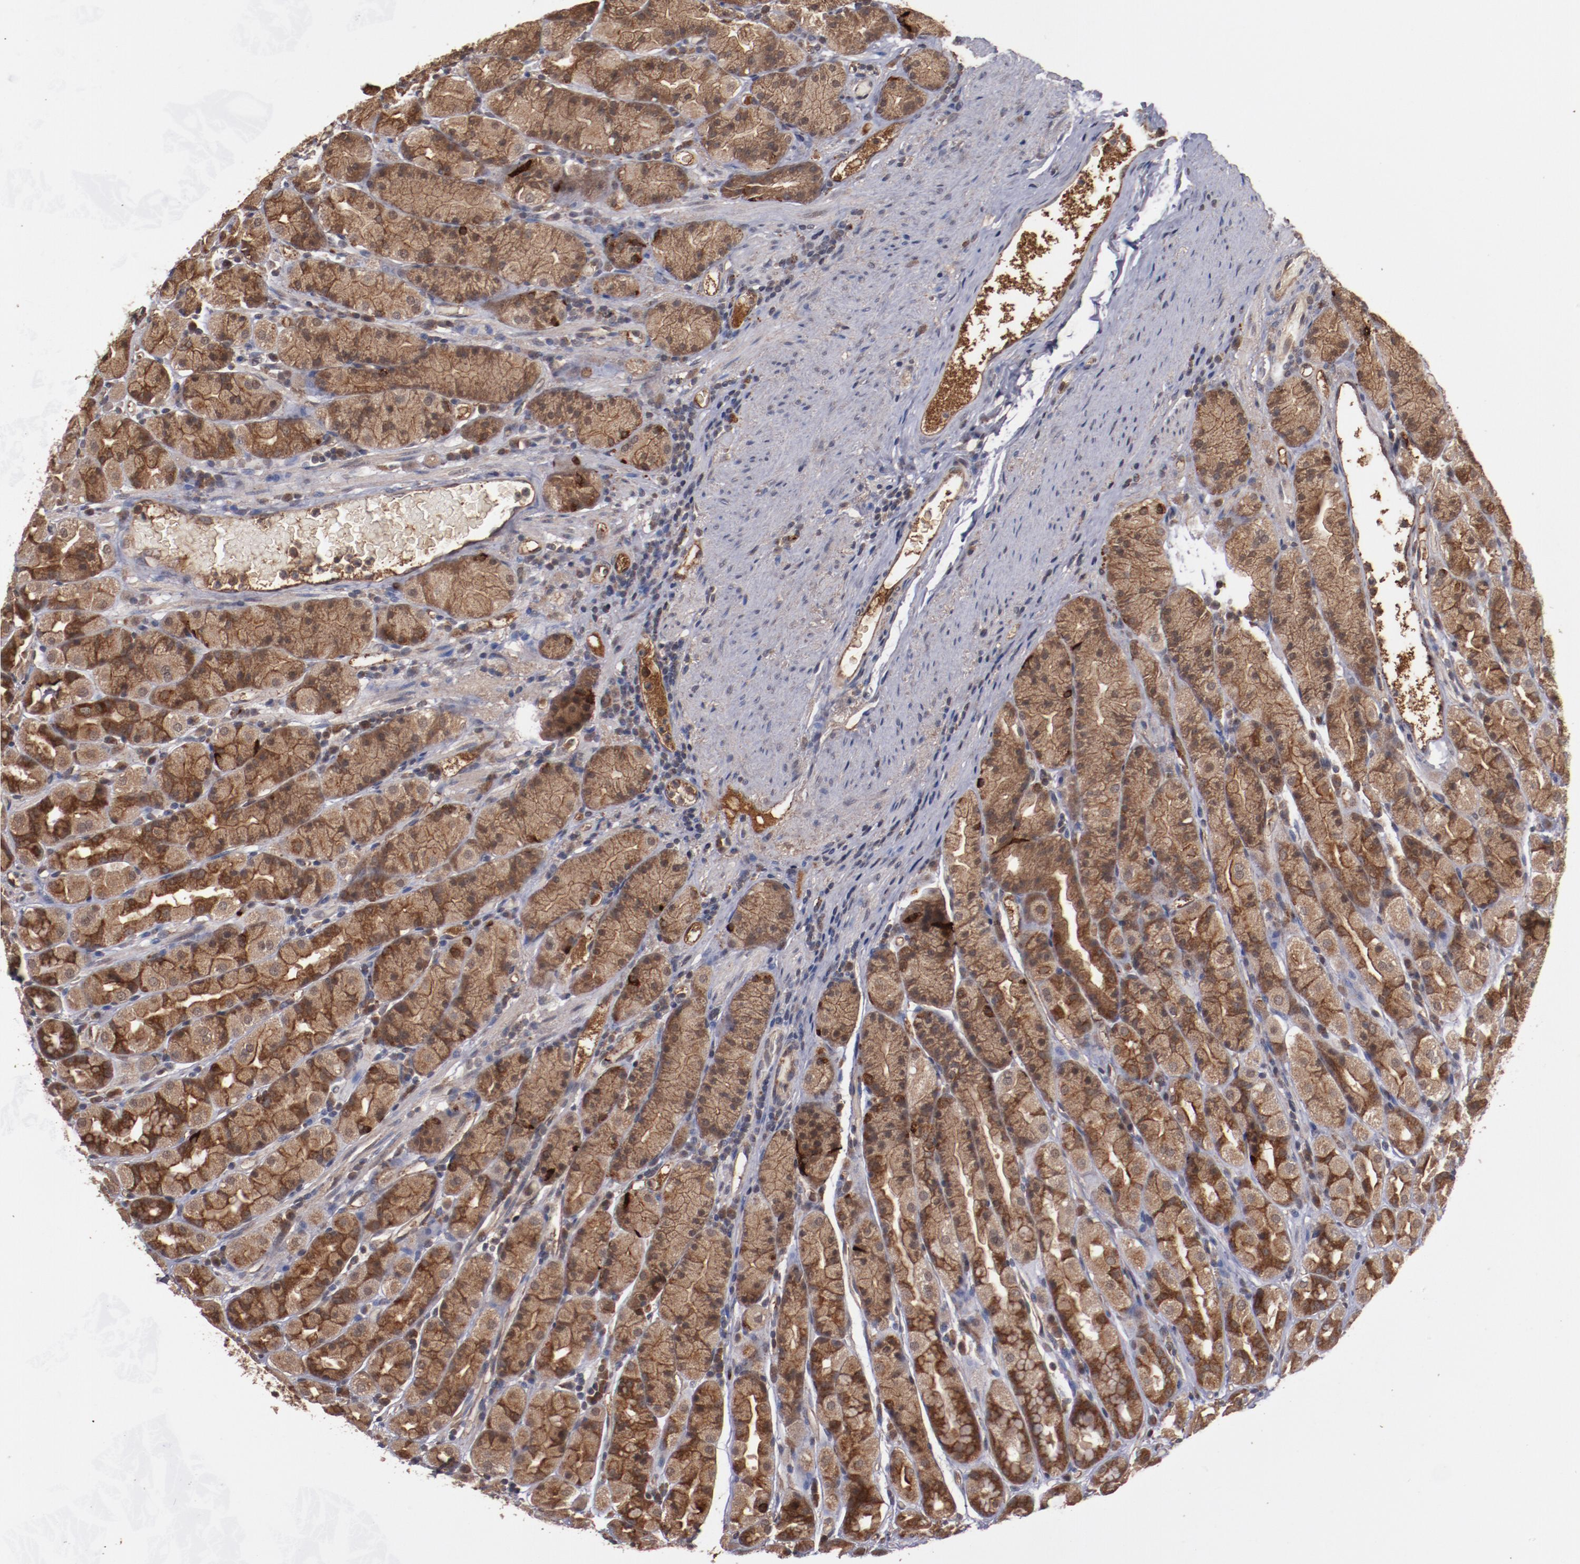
{"staining": {"intensity": "strong", "quantity": ">75%", "location": "cytoplasmic/membranous"}, "tissue": "stomach", "cell_type": "Glandular cells", "image_type": "normal", "snomed": [{"axis": "morphology", "description": "Normal tissue, NOS"}, {"axis": "topography", "description": "Stomach, upper"}], "caption": "Immunohistochemical staining of normal human stomach displays high levels of strong cytoplasmic/membranous expression in approximately >75% of glandular cells. The protein is stained brown, and the nuclei are stained in blue (DAB (3,3'-diaminobenzidine) IHC with brightfield microscopy, high magnification).", "gene": "TENM1", "patient": {"sex": "male", "age": 68}}